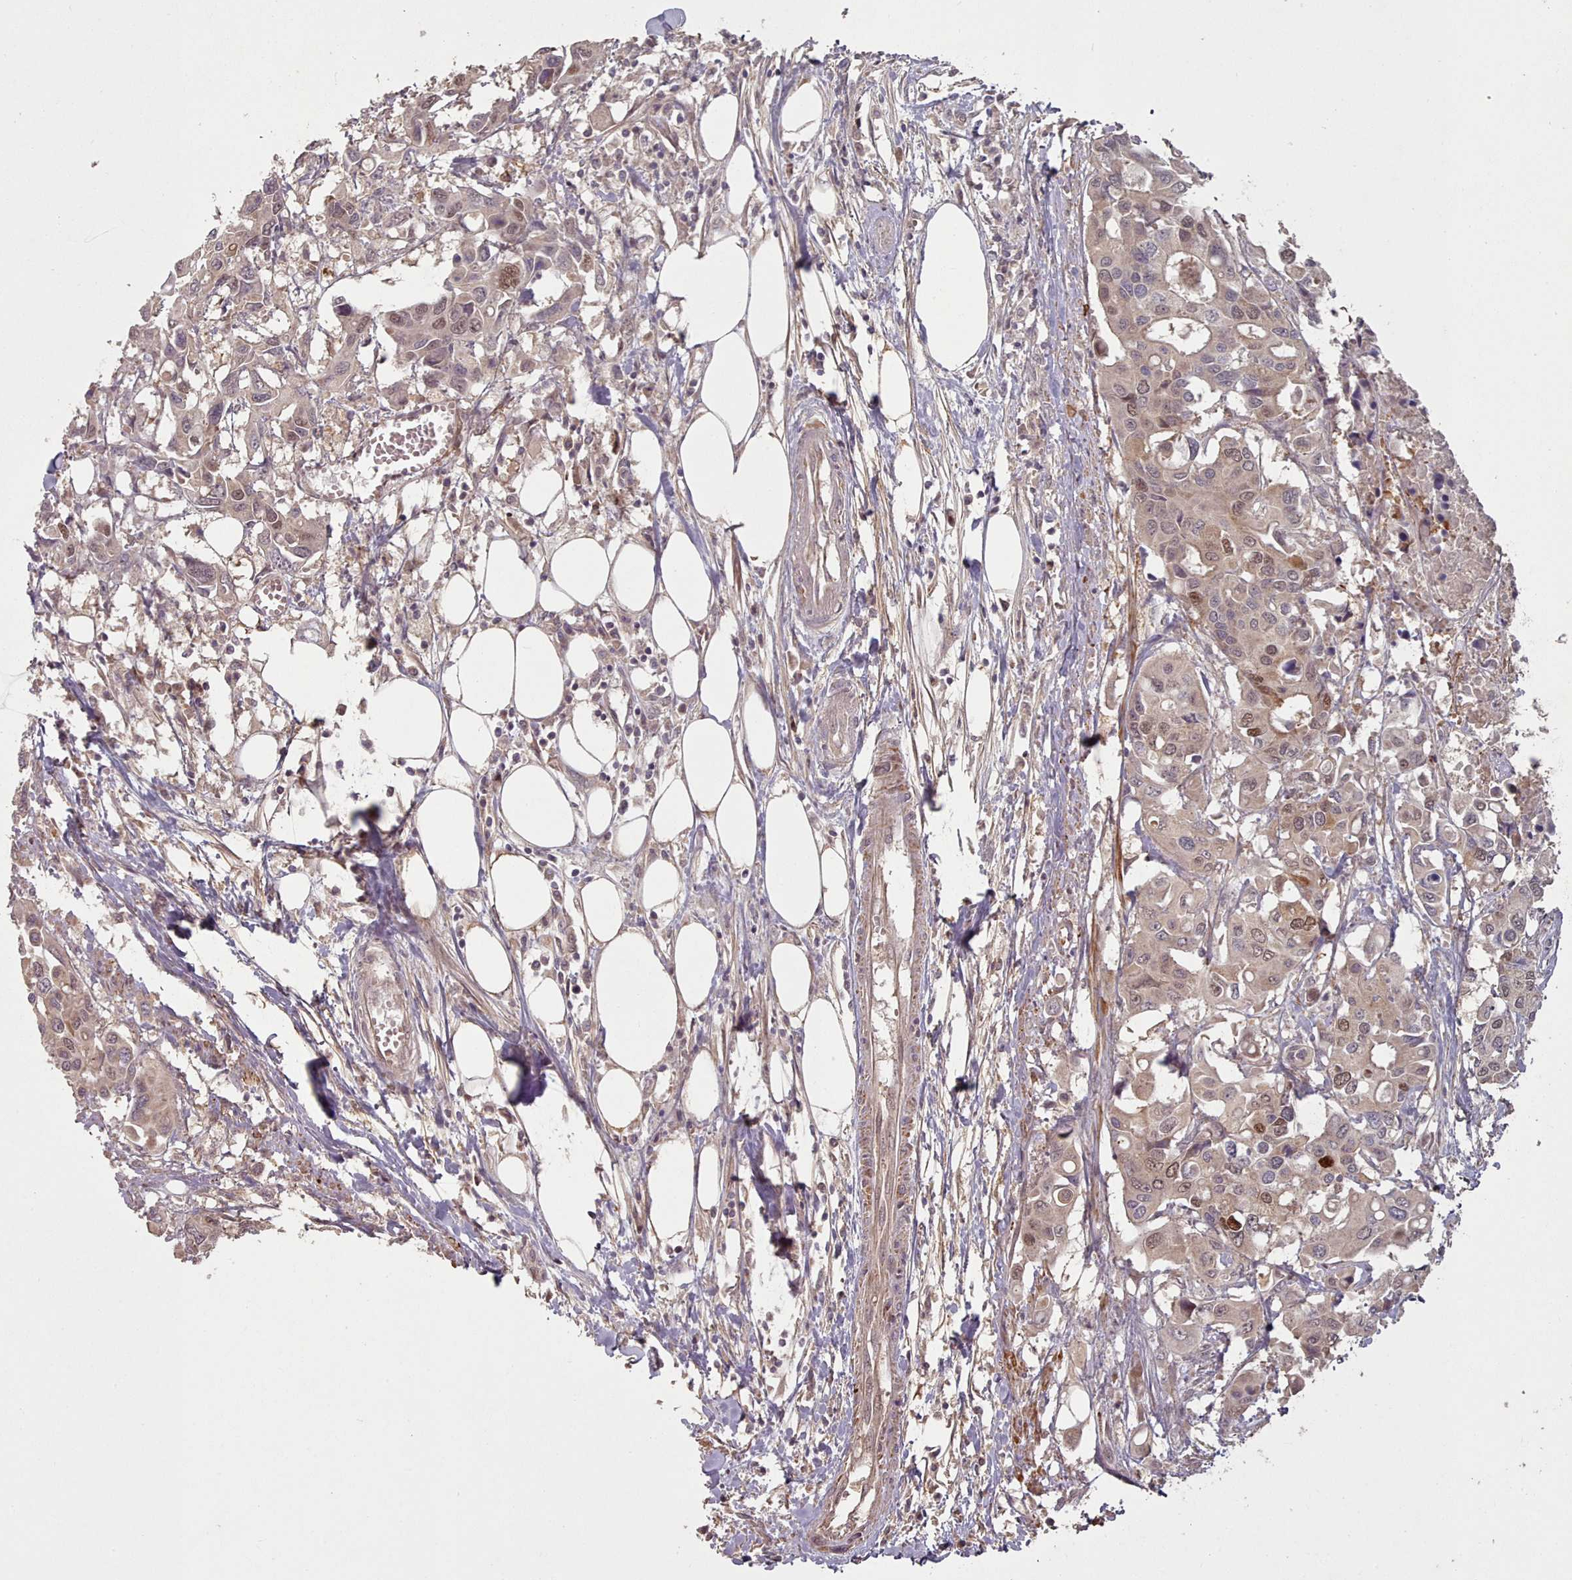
{"staining": {"intensity": "moderate", "quantity": "<25%", "location": "nuclear"}, "tissue": "colorectal cancer", "cell_type": "Tumor cells", "image_type": "cancer", "snomed": [{"axis": "morphology", "description": "Adenocarcinoma, NOS"}, {"axis": "topography", "description": "Colon"}], "caption": "Immunohistochemistry (IHC) (DAB) staining of human adenocarcinoma (colorectal) shows moderate nuclear protein expression in about <25% of tumor cells.", "gene": "ERCC6L", "patient": {"sex": "male", "age": 77}}